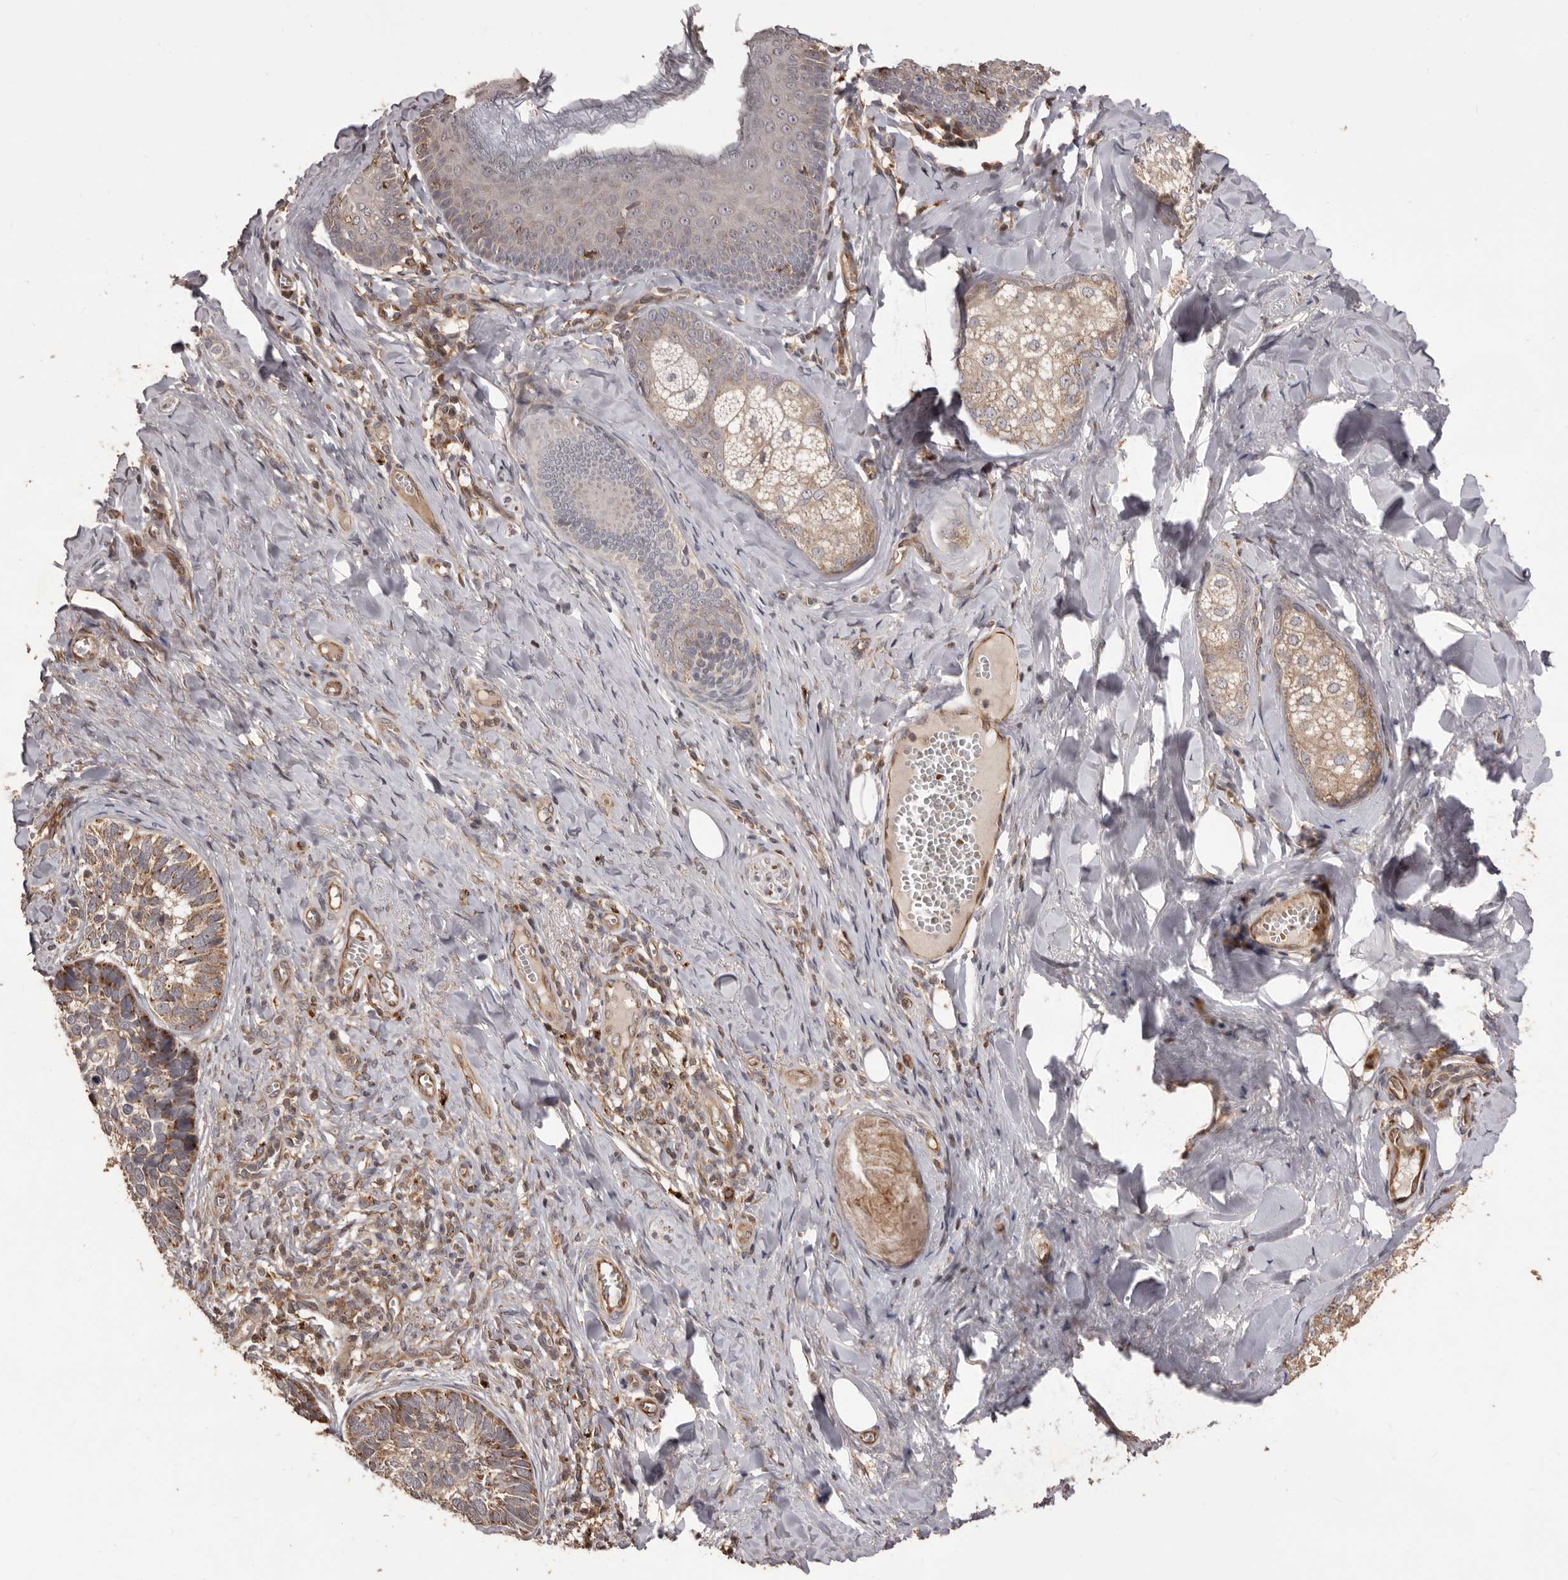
{"staining": {"intensity": "moderate", "quantity": "25%-75%", "location": "cytoplasmic/membranous"}, "tissue": "skin cancer", "cell_type": "Tumor cells", "image_type": "cancer", "snomed": [{"axis": "morphology", "description": "Basal cell carcinoma"}, {"axis": "topography", "description": "Skin"}], "caption": "This micrograph exhibits IHC staining of skin basal cell carcinoma, with medium moderate cytoplasmic/membranous staining in about 25%-75% of tumor cells.", "gene": "QRSL1", "patient": {"sex": "male", "age": 62}}